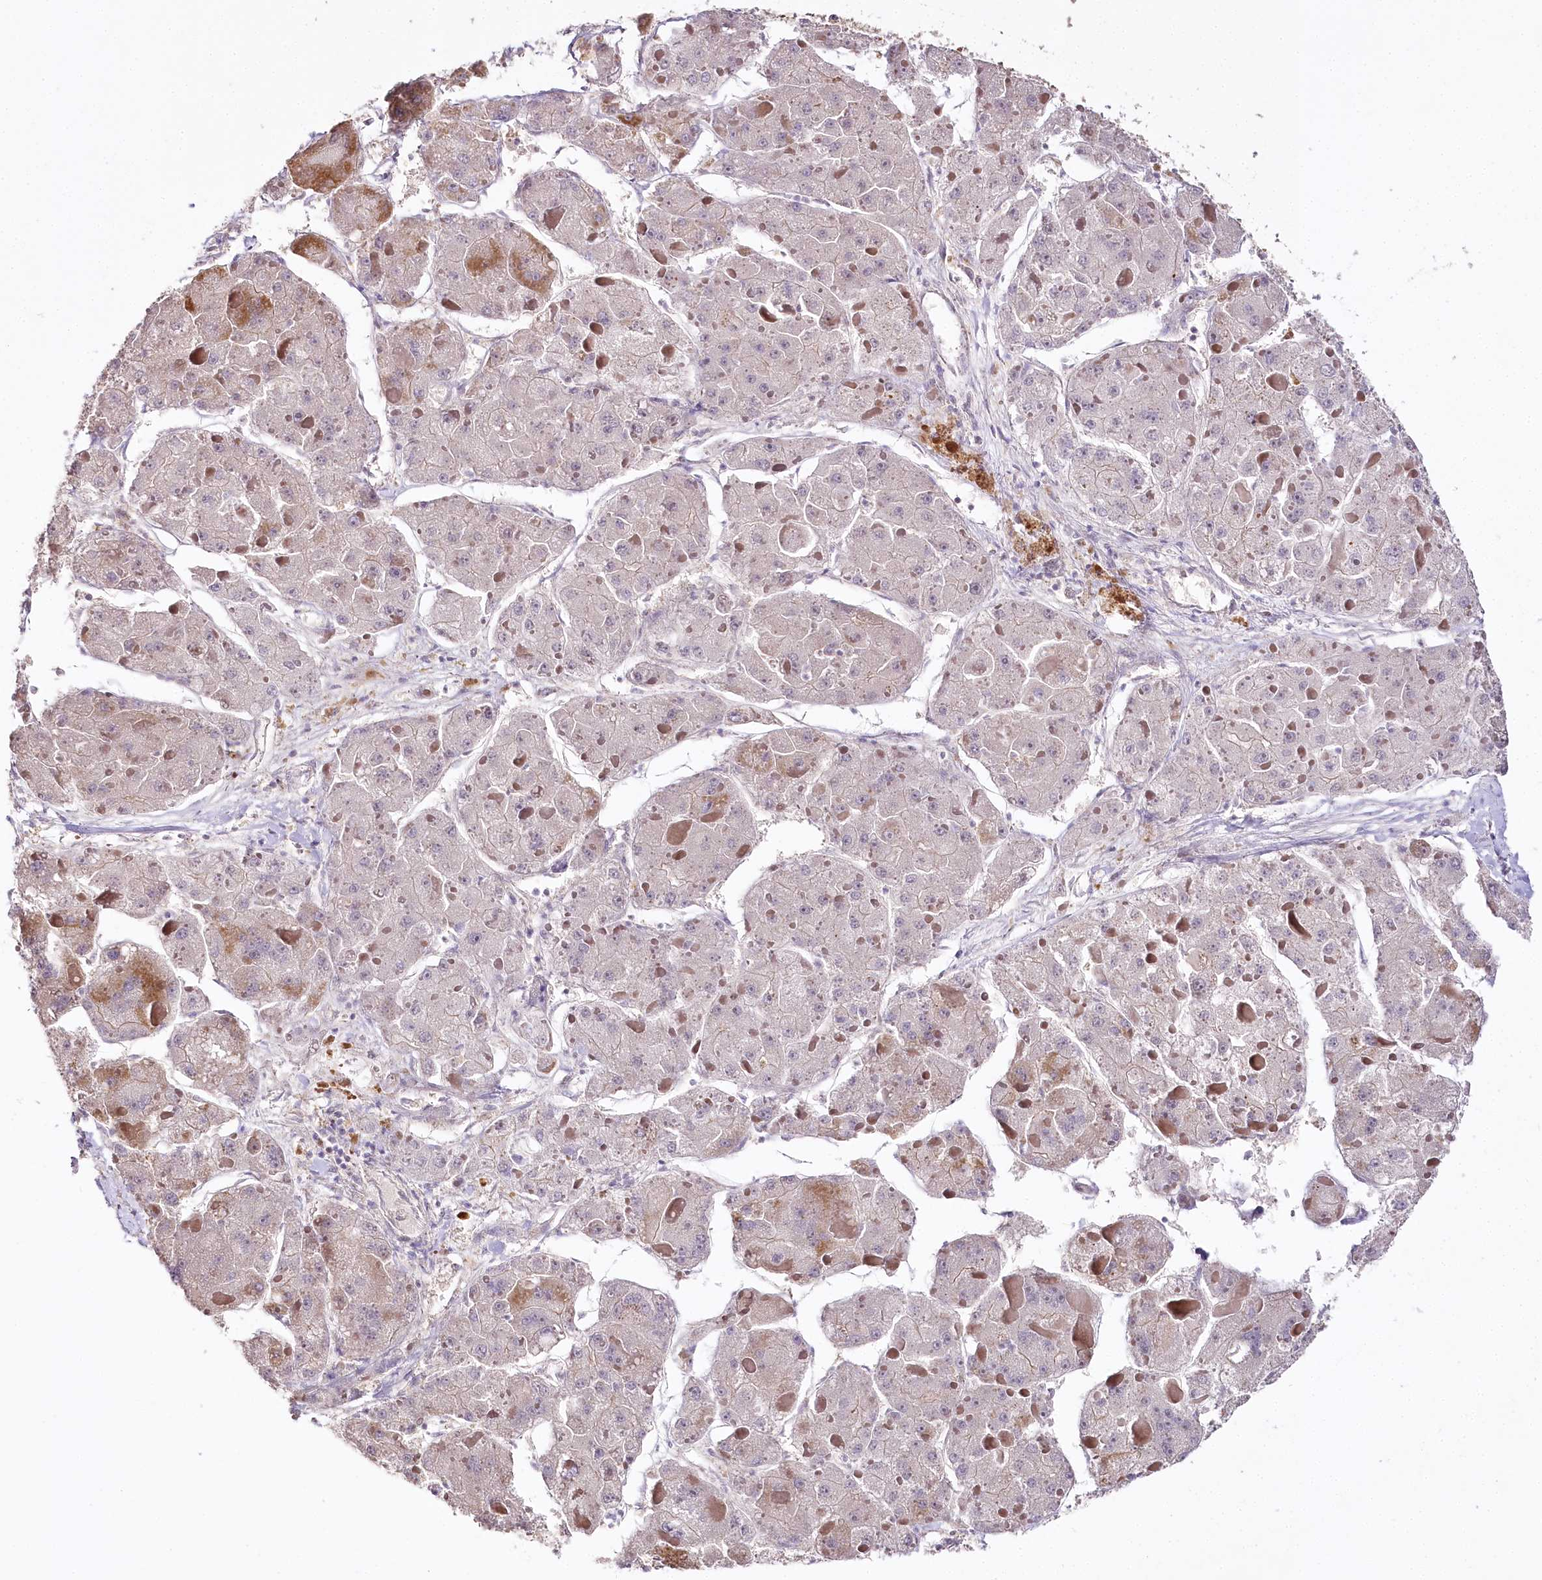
{"staining": {"intensity": "moderate", "quantity": "<25%", "location": "cytoplasmic/membranous"}, "tissue": "liver cancer", "cell_type": "Tumor cells", "image_type": "cancer", "snomed": [{"axis": "morphology", "description": "Carcinoma, Hepatocellular, NOS"}, {"axis": "topography", "description": "Liver"}], "caption": "This image displays liver hepatocellular carcinoma stained with IHC to label a protein in brown. The cytoplasmic/membranous of tumor cells show moderate positivity for the protein. Nuclei are counter-stained blue.", "gene": "ZNF226", "patient": {"sex": "female", "age": 73}}